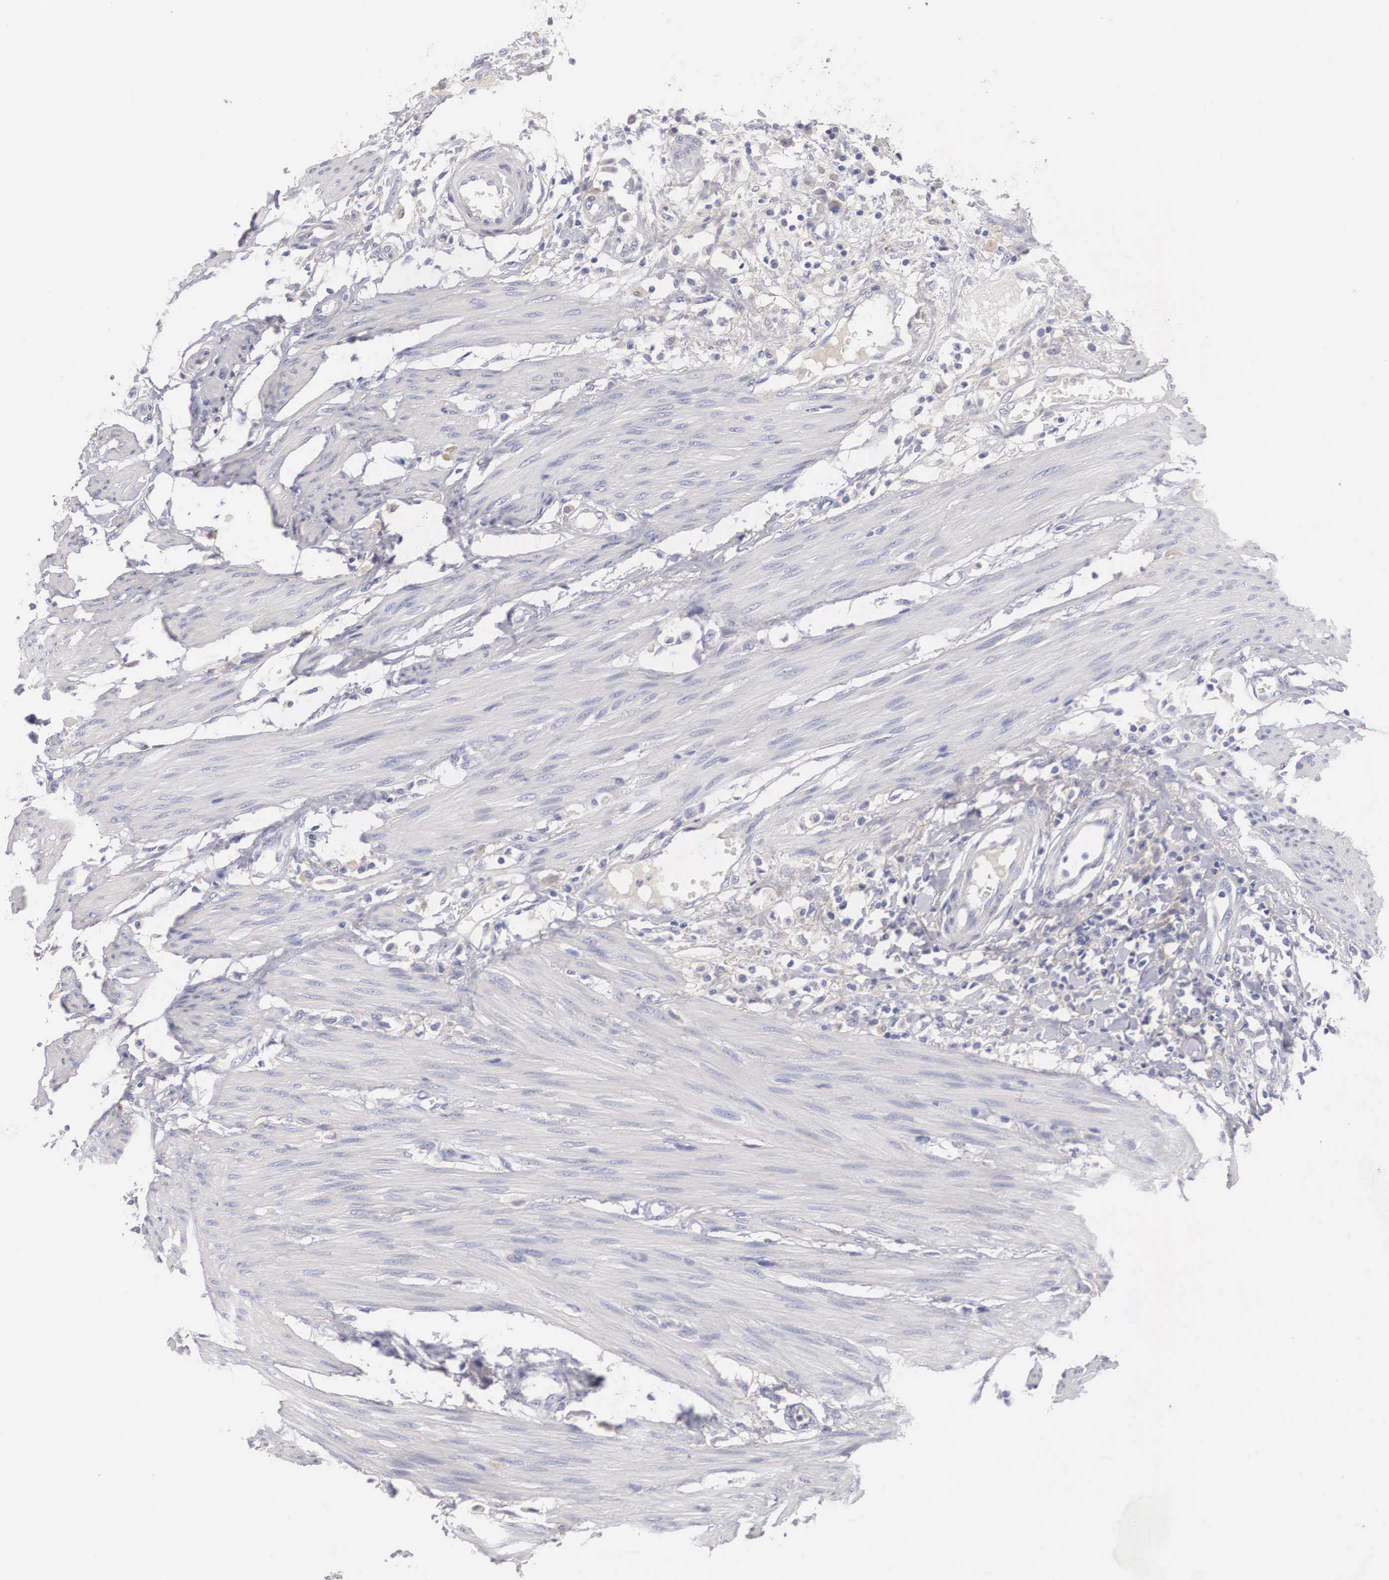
{"staining": {"intensity": "negative", "quantity": "none", "location": "none"}, "tissue": "urothelial cancer", "cell_type": "Tumor cells", "image_type": "cancer", "snomed": [{"axis": "morphology", "description": "Urothelial carcinoma, High grade"}, {"axis": "topography", "description": "Urinary bladder"}], "caption": "Urothelial cancer was stained to show a protein in brown. There is no significant expression in tumor cells. (DAB (3,3'-diaminobenzidine) immunohistochemistry (IHC), high magnification).", "gene": "ABHD4", "patient": {"sex": "male", "age": 55}}